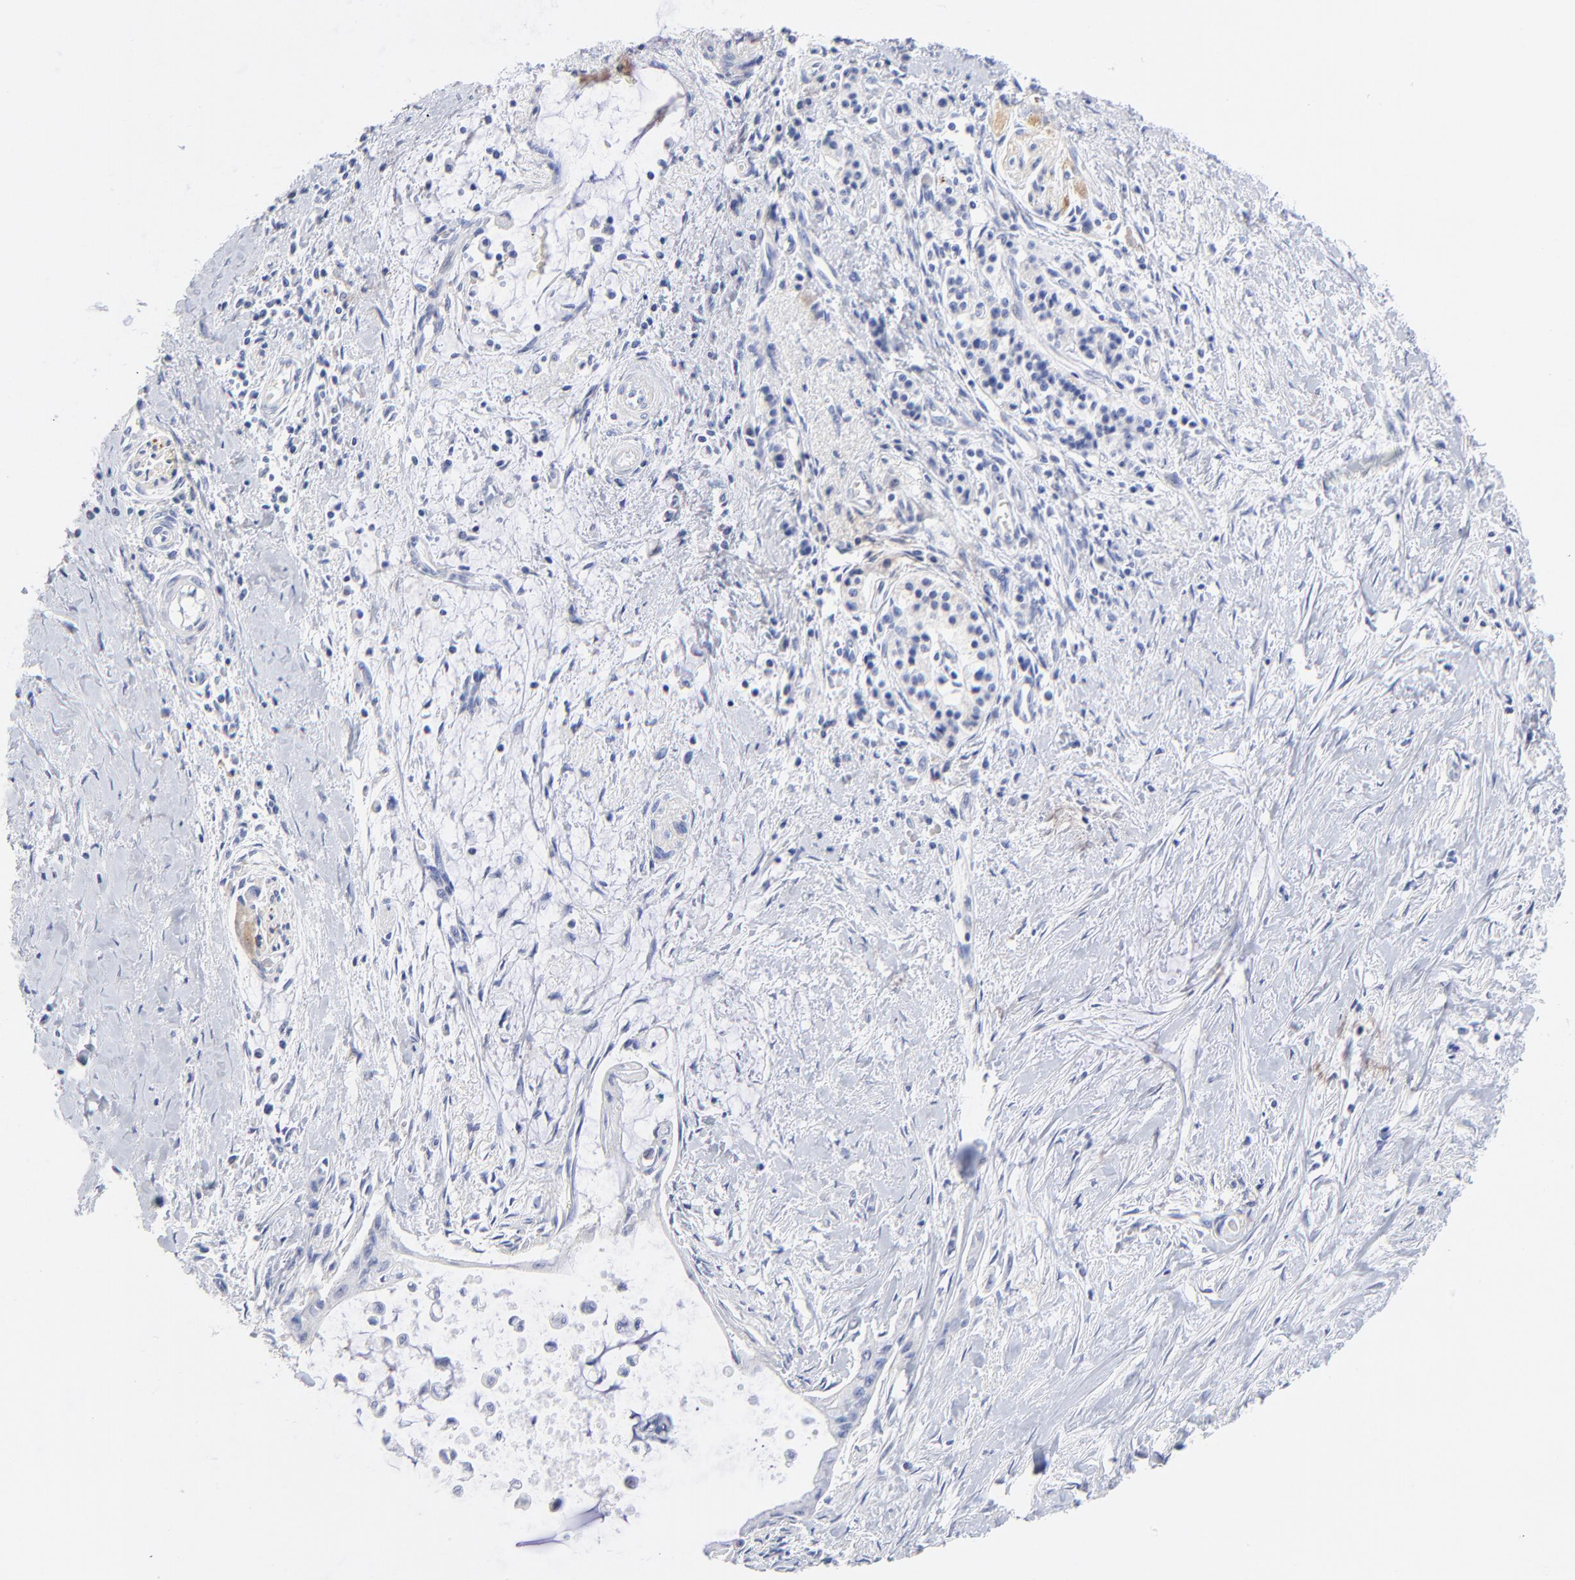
{"staining": {"intensity": "negative", "quantity": "none", "location": "none"}, "tissue": "pancreatic cancer", "cell_type": "Tumor cells", "image_type": "cancer", "snomed": [{"axis": "morphology", "description": "Adenocarcinoma, NOS"}, {"axis": "topography", "description": "Pancreas"}], "caption": "Protein analysis of pancreatic adenocarcinoma displays no significant positivity in tumor cells.", "gene": "SULT4A1", "patient": {"sex": "male", "age": 59}}